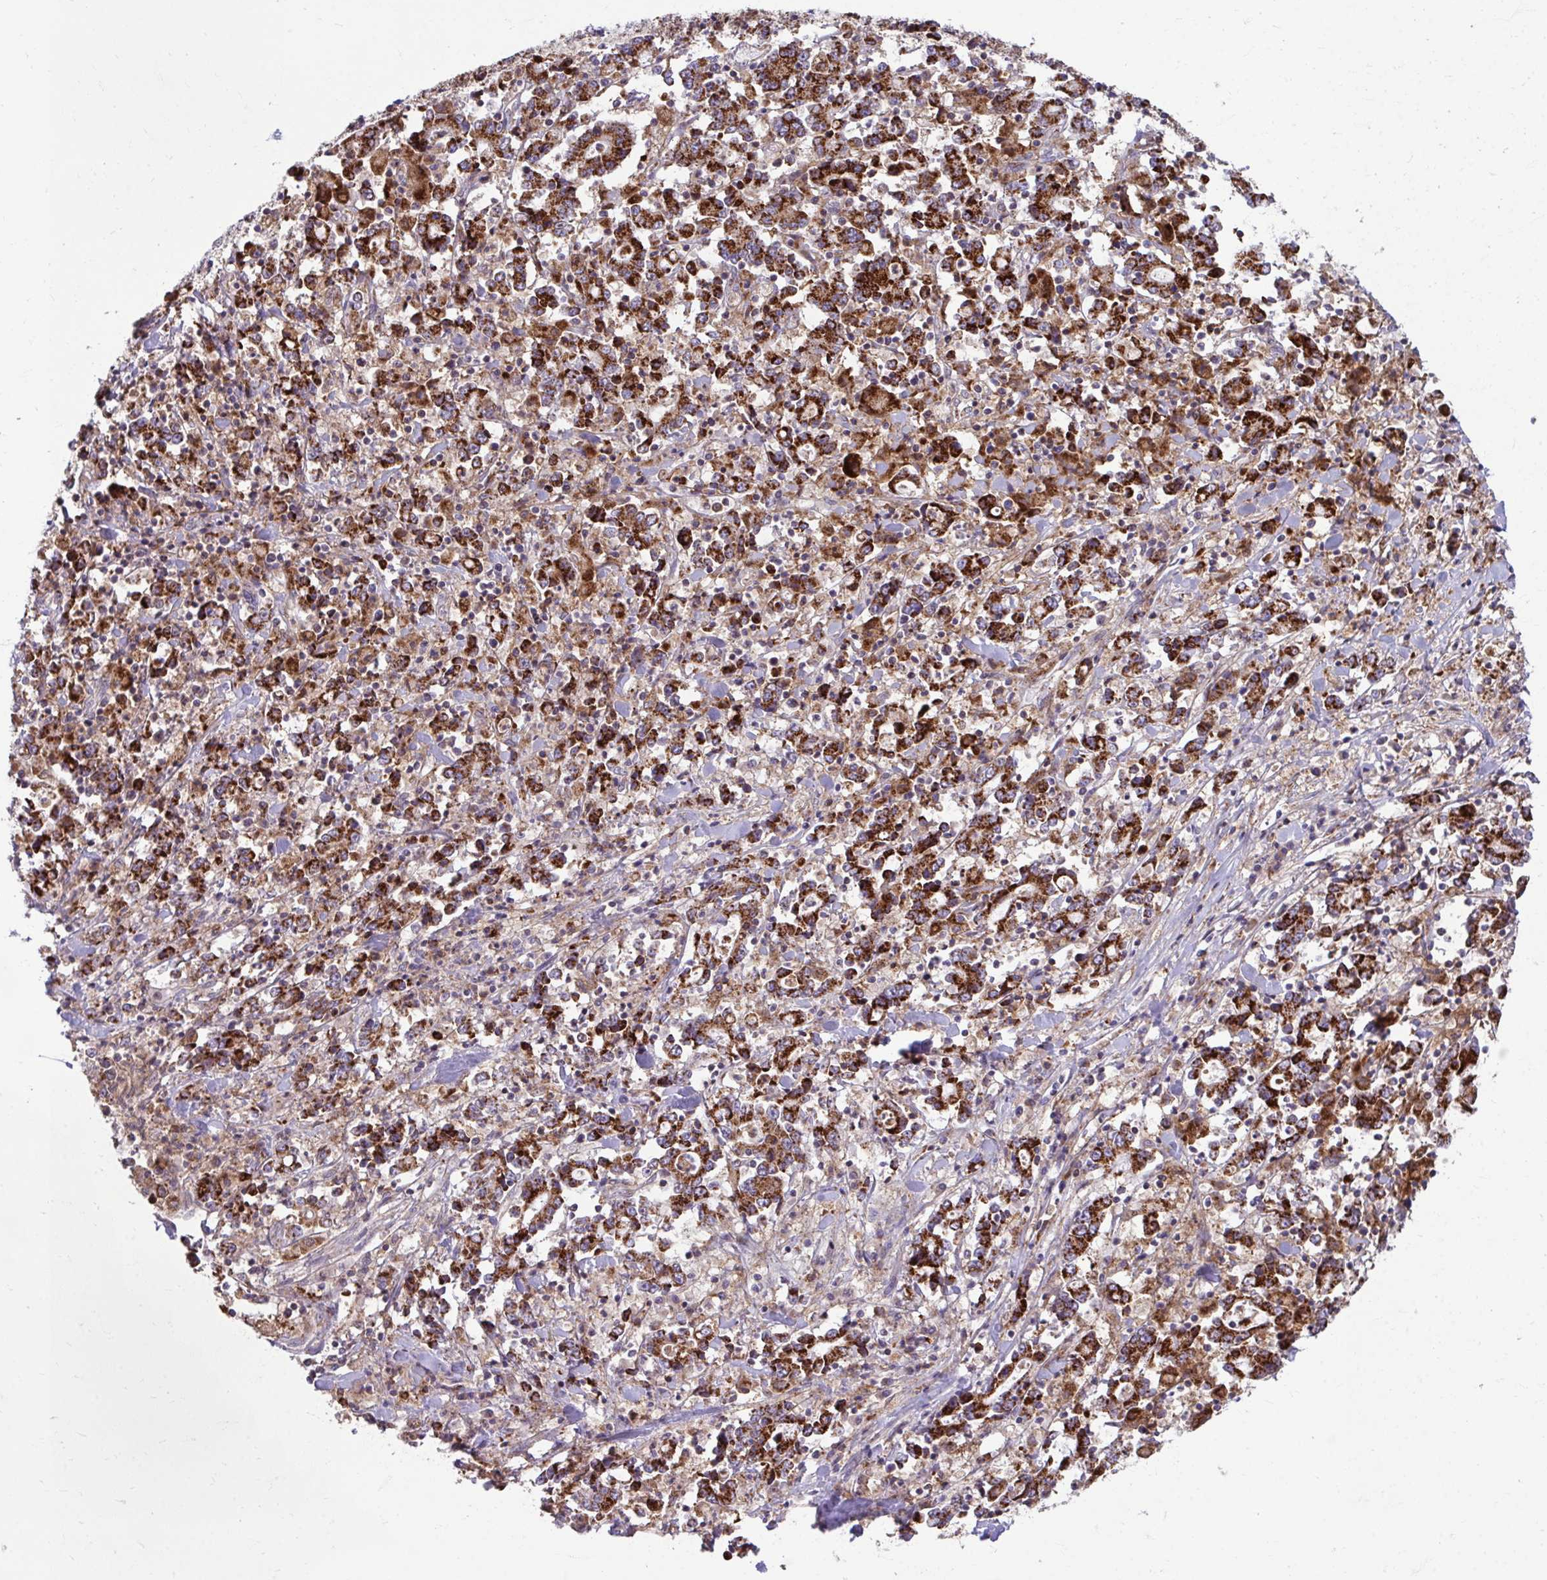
{"staining": {"intensity": "strong", "quantity": ">75%", "location": "cytoplasmic/membranous"}, "tissue": "stomach cancer", "cell_type": "Tumor cells", "image_type": "cancer", "snomed": [{"axis": "morphology", "description": "Adenocarcinoma, NOS"}, {"axis": "topography", "description": "Stomach, upper"}], "caption": "Immunohistochemical staining of human stomach adenocarcinoma shows high levels of strong cytoplasmic/membranous protein expression in about >75% of tumor cells.", "gene": "C16orf54", "patient": {"sex": "male", "age": 68}}